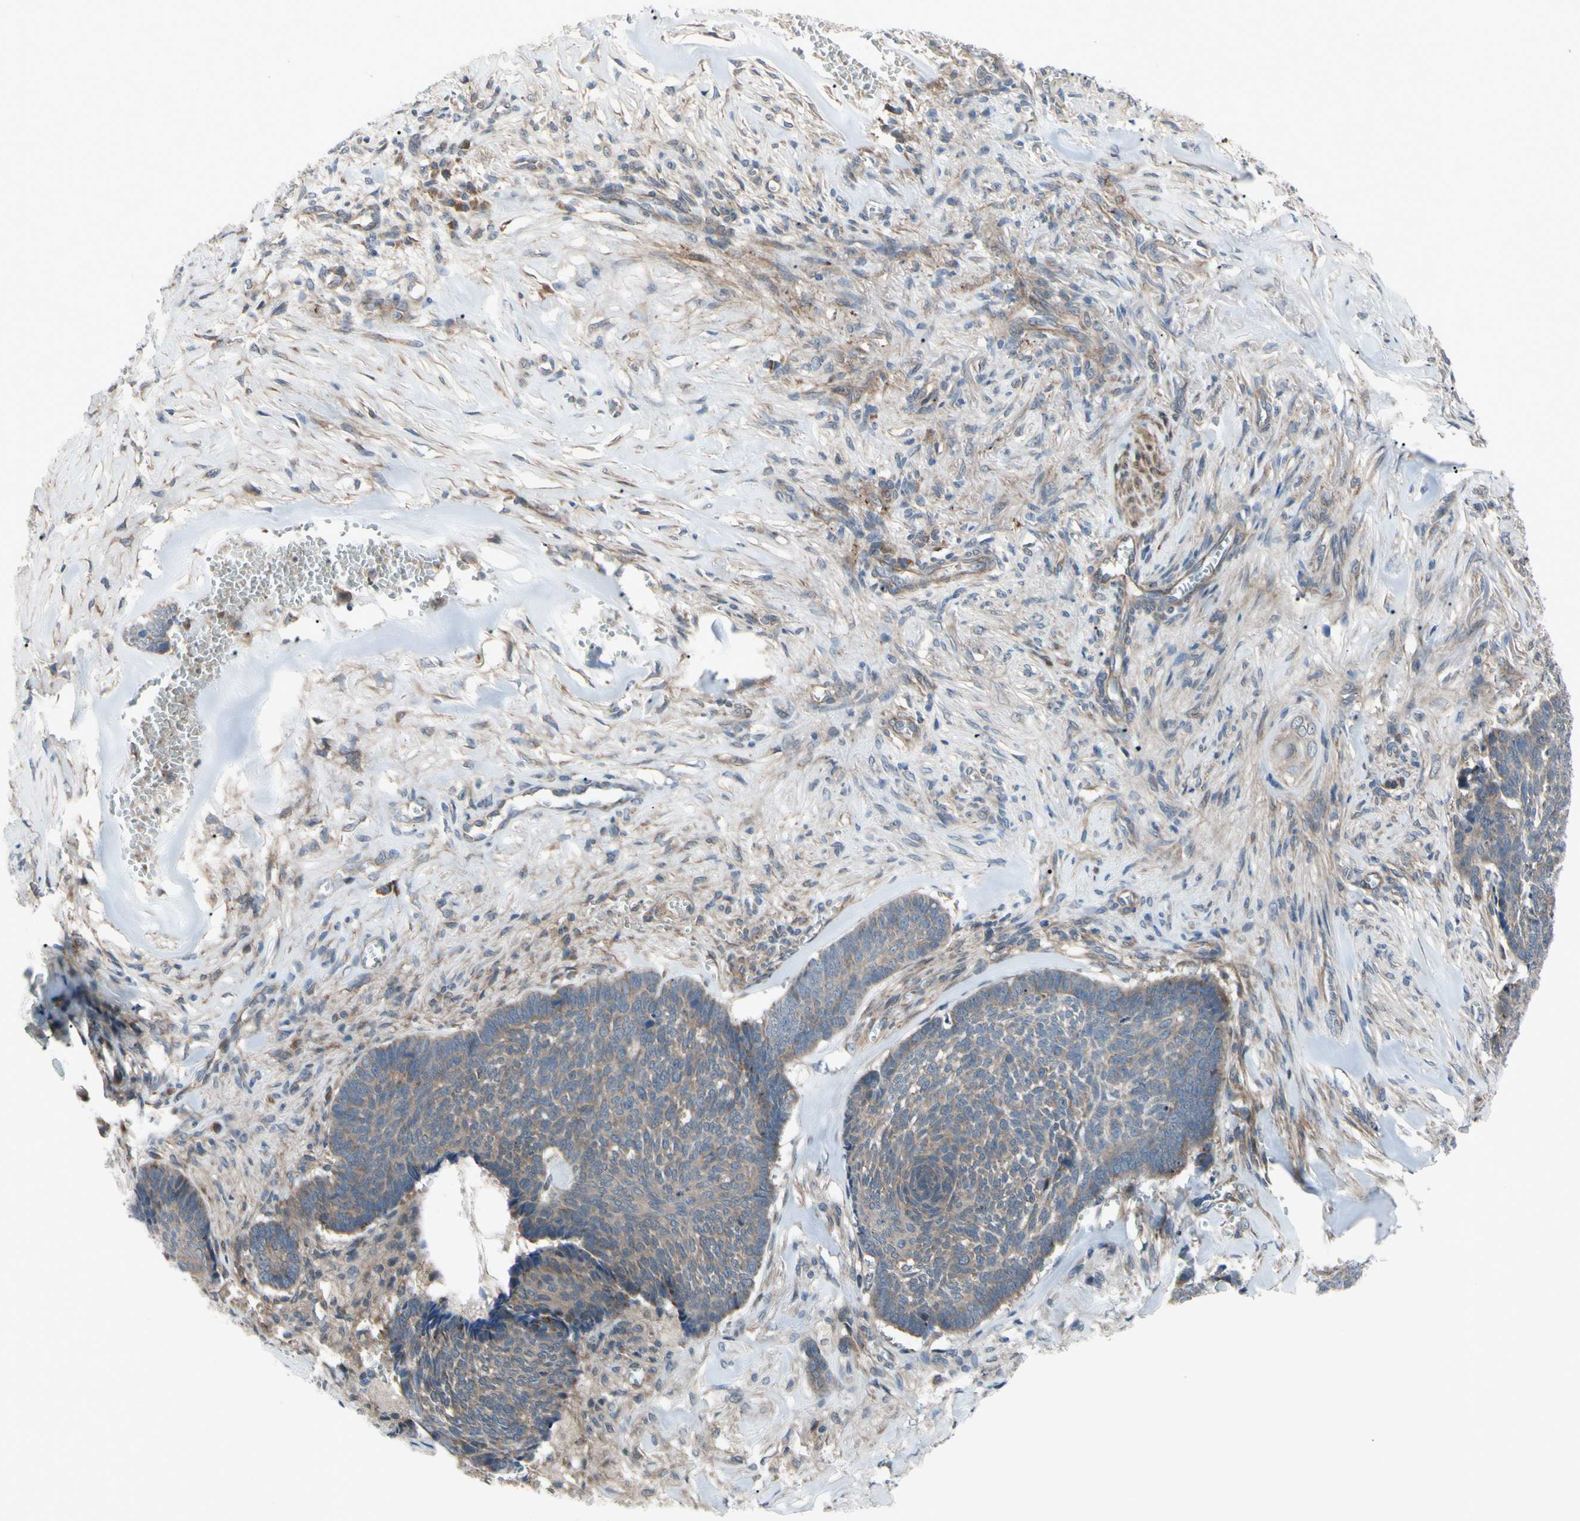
{"staining": {"intensity": "weak", "quantity": ">75%", "location": "cytoplasmic/membranous"}, "tissue": "skin cancer", "cell_type": "Tumor cells", "image_type": "cancer", "snomed": [{"axis": "morphology", "description": "Basal cell carcinoma"}, {"axis": "topography", "description": "Skin"}], "caption": "Basal cell carcinoma (skin) was stained to show a protein in brown. There is low levels of weak cytoplasmic/membranous expression in about >75% of tumor cells.", "gene": "SVIL", "patient": {"sex": "male", "age": 84}}